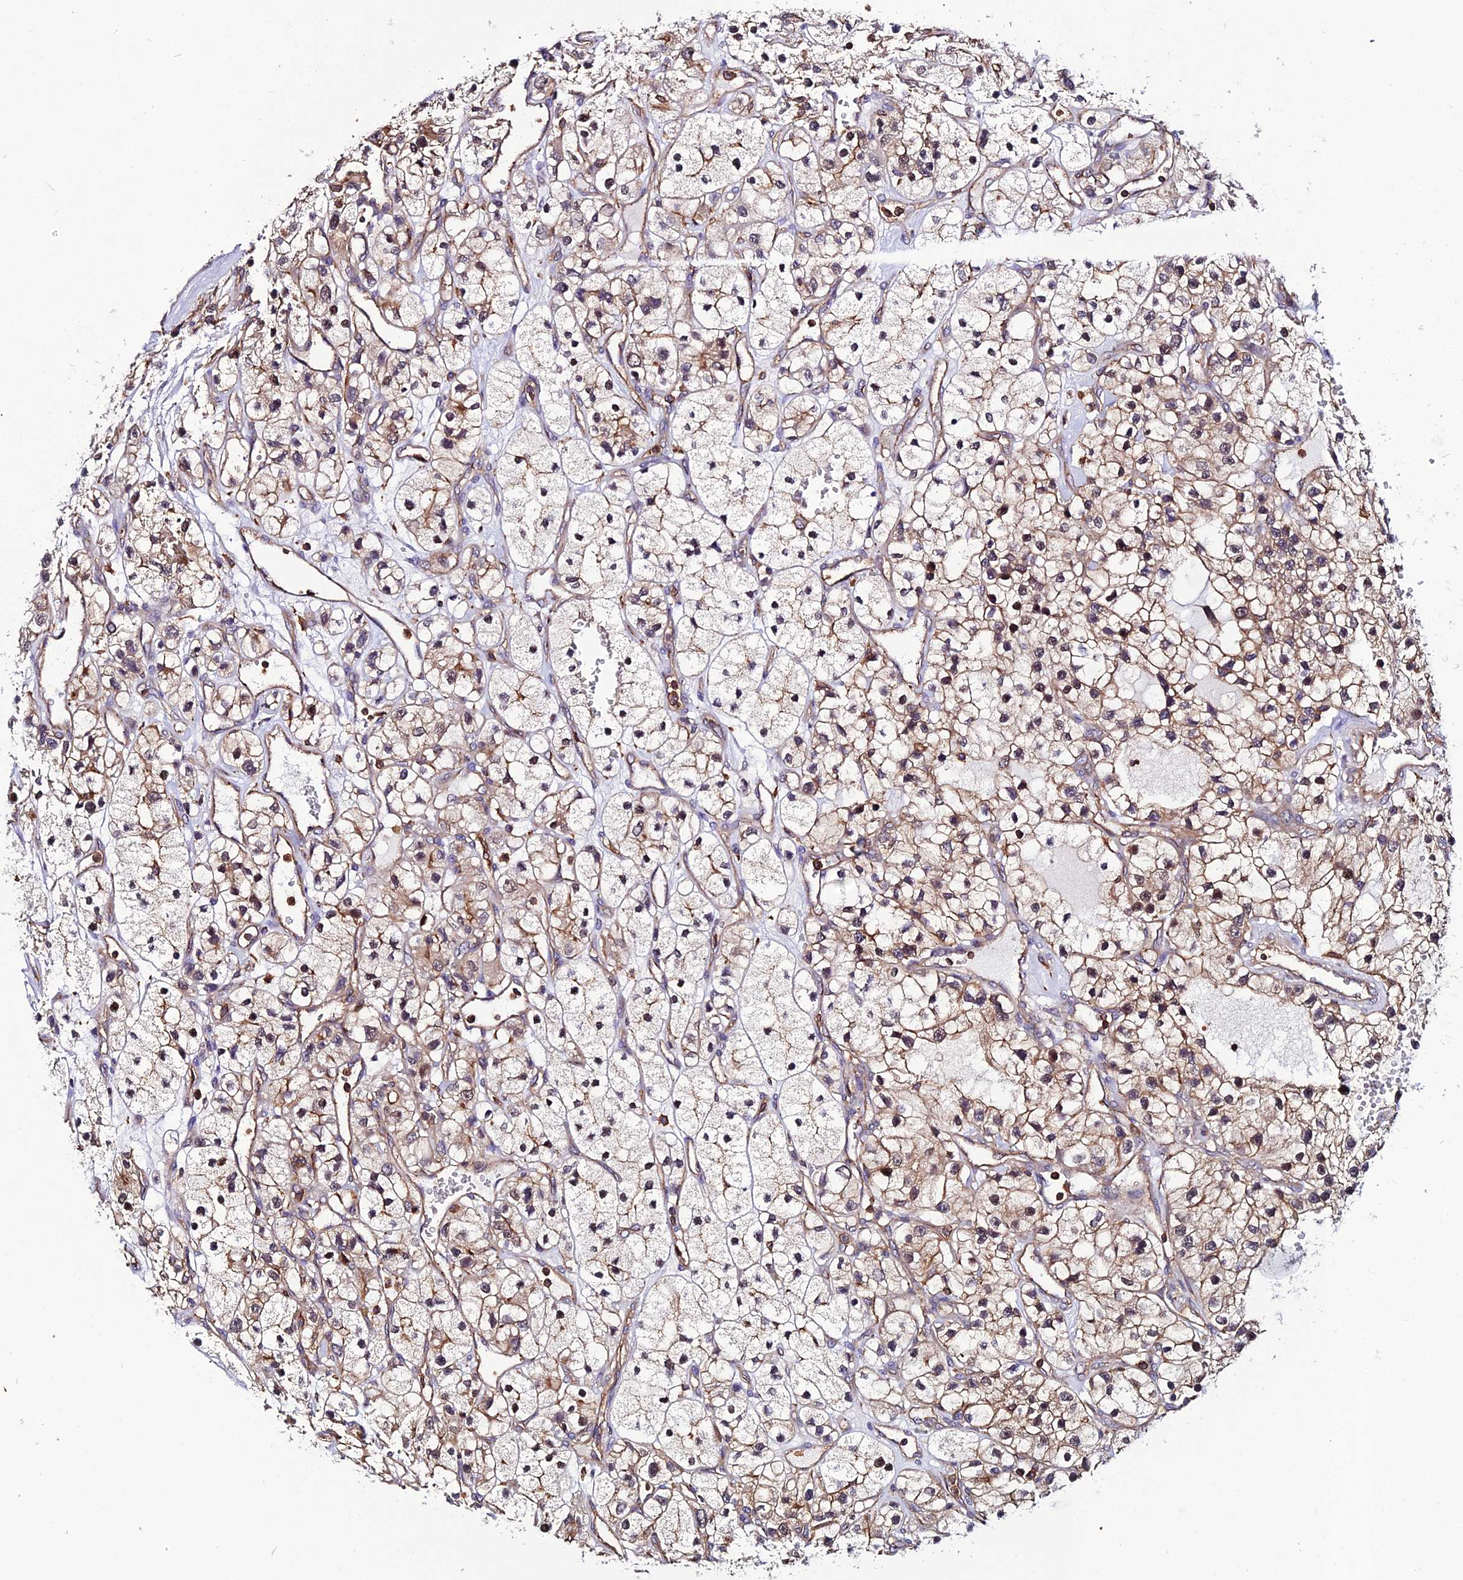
{"staining": {"intensity": "moderate", "quantity": "<25%", "location": "nuclear"}, "tissue": "renal cancer", "cell_type": "Tumor cells", "image_type": "cancer", "snomed": [{"axis": "morphology", "description": "Adenocarcinoma, NOS"}, {"axis": "topography", "description": "Kidney"}], "caption": "Immunohistochemical staining of renal cancer displays low levels of moderate nuclear protein staining in approximately <25% of tumor cells.", "gene": "USP17L15", "patient": {"sex": "female", "age": 57}}